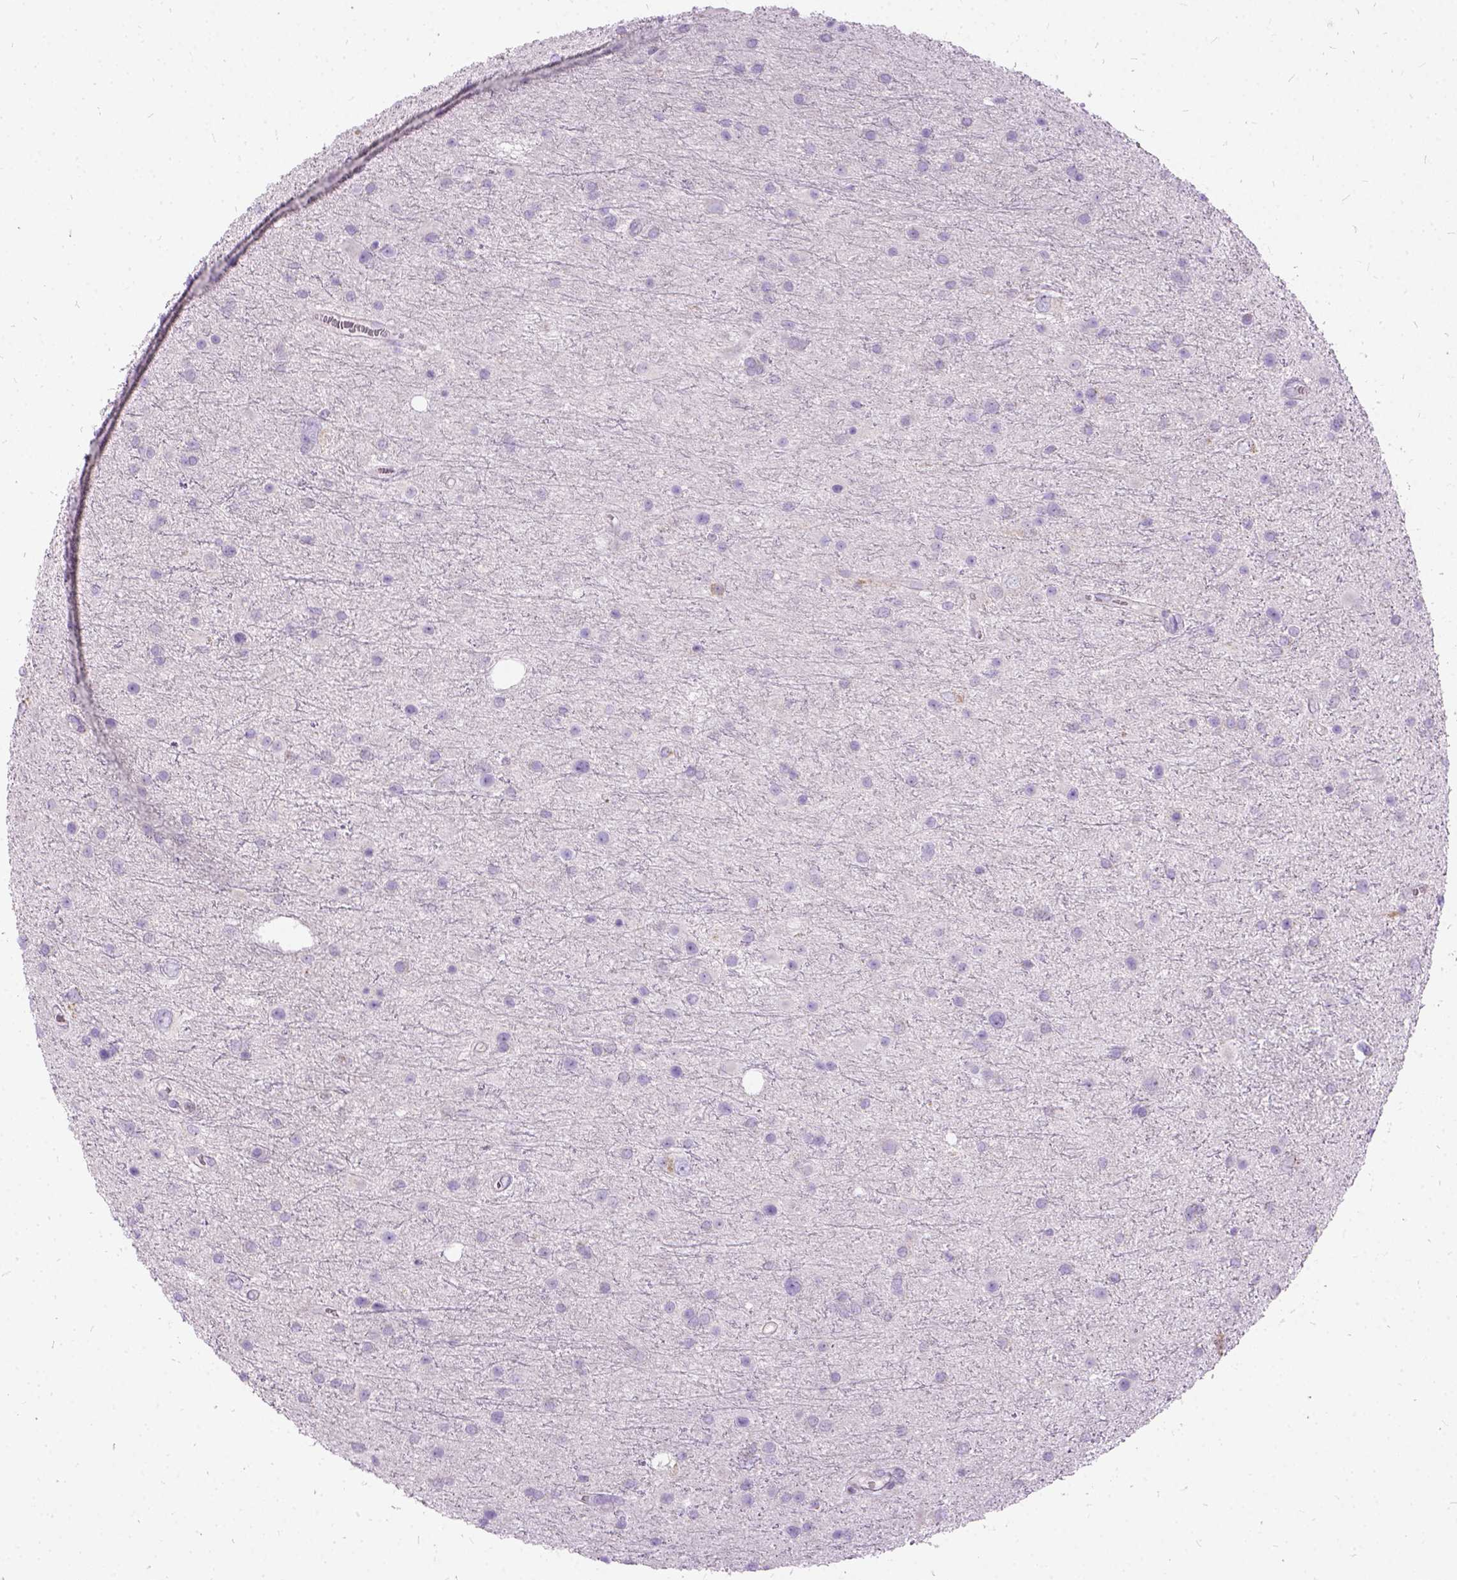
{"staining": {"intensity": "negative", "quantity": "none", "location": "none"}, "tissue": "glioma", "cell_type": "Tumor cells", "image_type": "cancer", "snomed": [{"axis": "morphology", "description": "Glioma, malignant, Low grade"}, {"axis": "topography", "description": "Brain"}], "caption": "IHC micrograph of human malignant glioma (low-grade) stained for a protein (brown), which displays no positivity in tumor cells.", "gene": "CTAG2", "patient": {"sex": "female", "age": 32}}